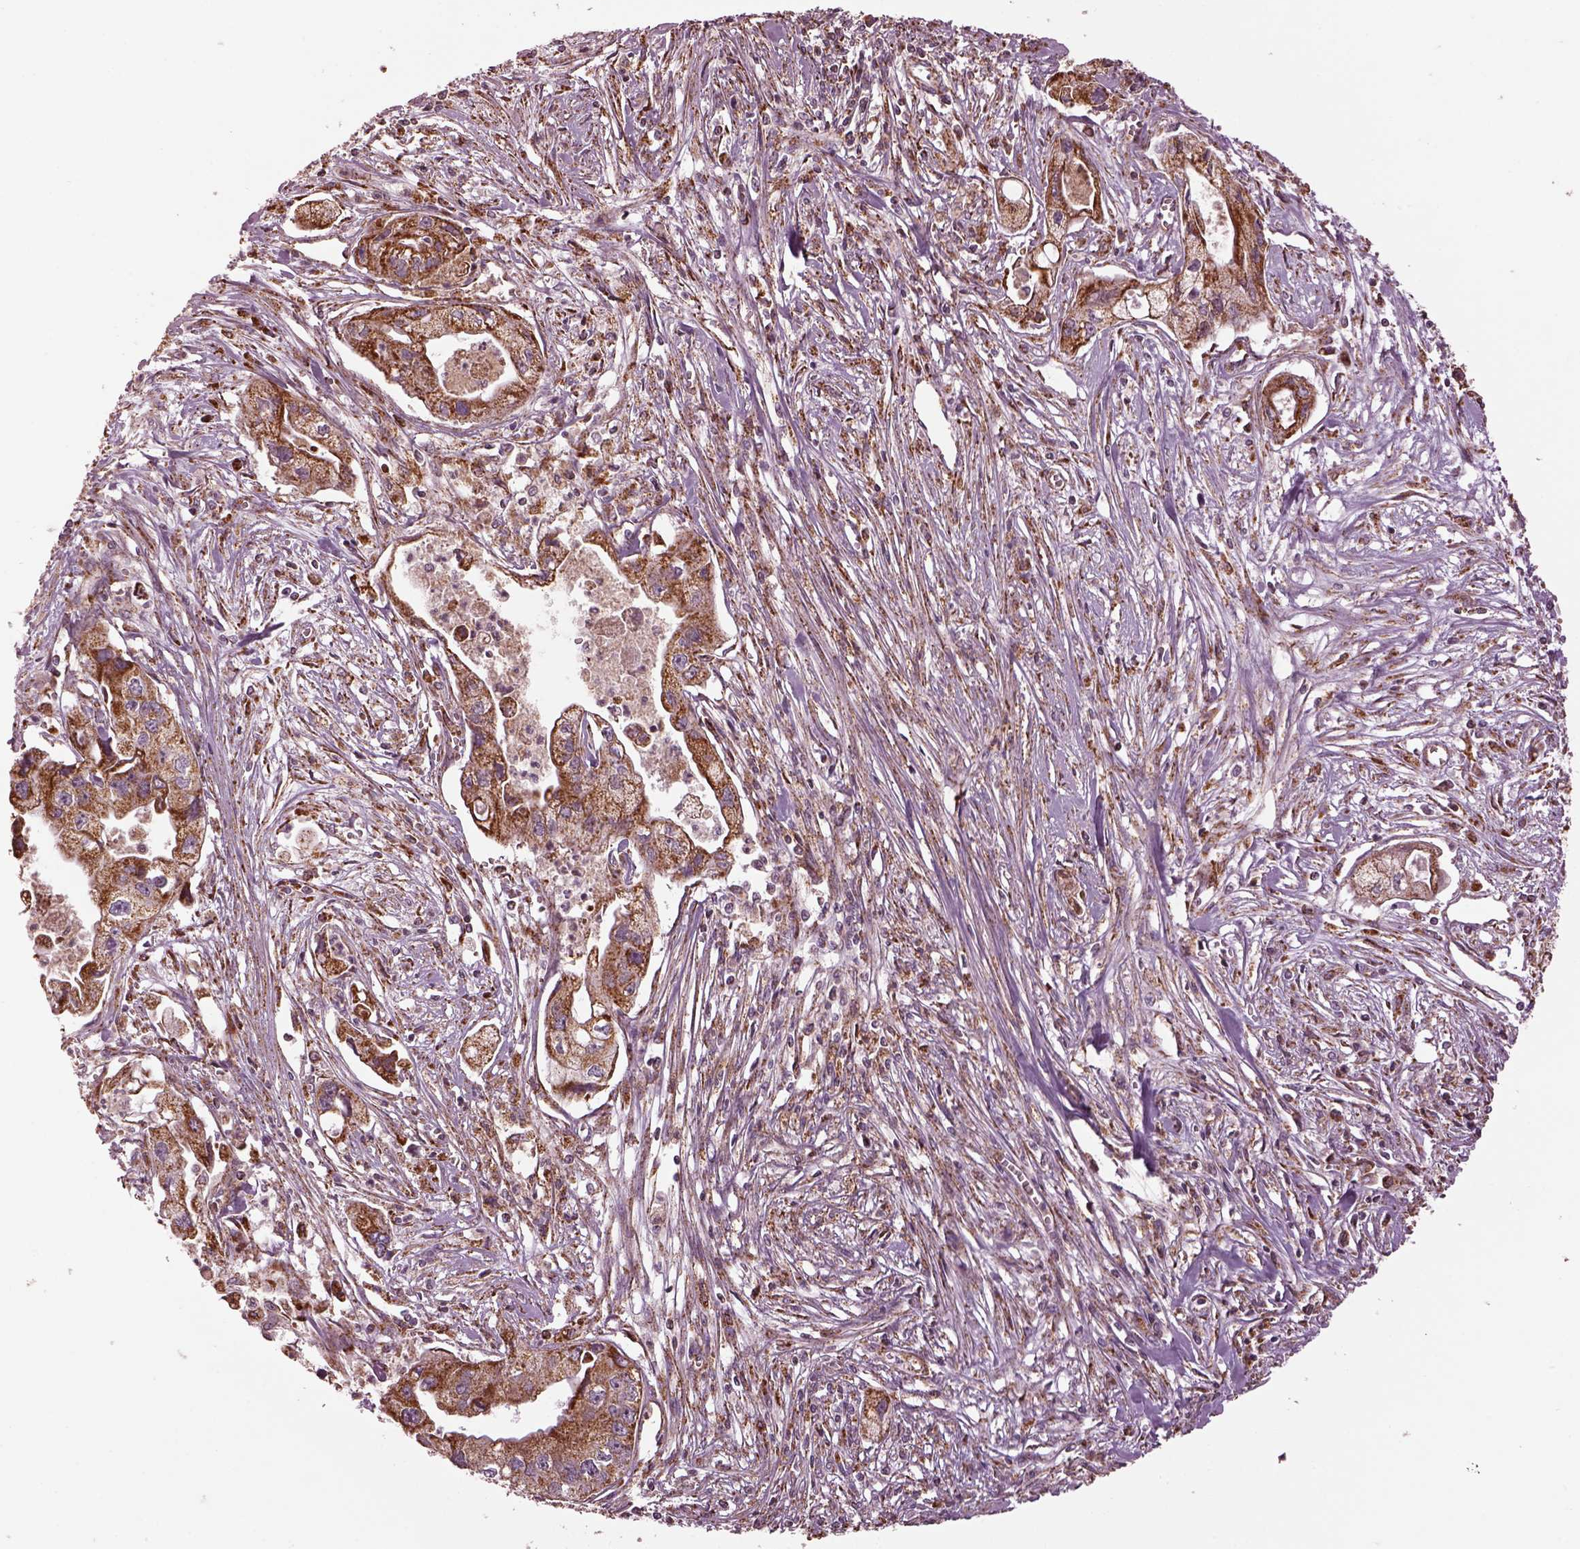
{"staining": {"intensity": "moderate", "quantity": "25%-75%", "location": "cytoplasmic/membranous"}, "tissue": "pancreatic cancer", "cell_type": "Tumor cells", "image_type": "cancer", "snomed": [{"axis": "morphology", "description": "Adenocarcinoma, NOS"}, {"axis": "topography", "description": "Pancreas"}], "caption": "Immunohistochemistry (IHC) histopathology image of pancreatic cancer stained for a protein (brown), which demonstrates medium levels of moderate cytoplasmic/membranous positivity in about 25%-75% of tumor cells.", "gene": "TMEM254", "patient": {"sex": "male", "age": 70}}